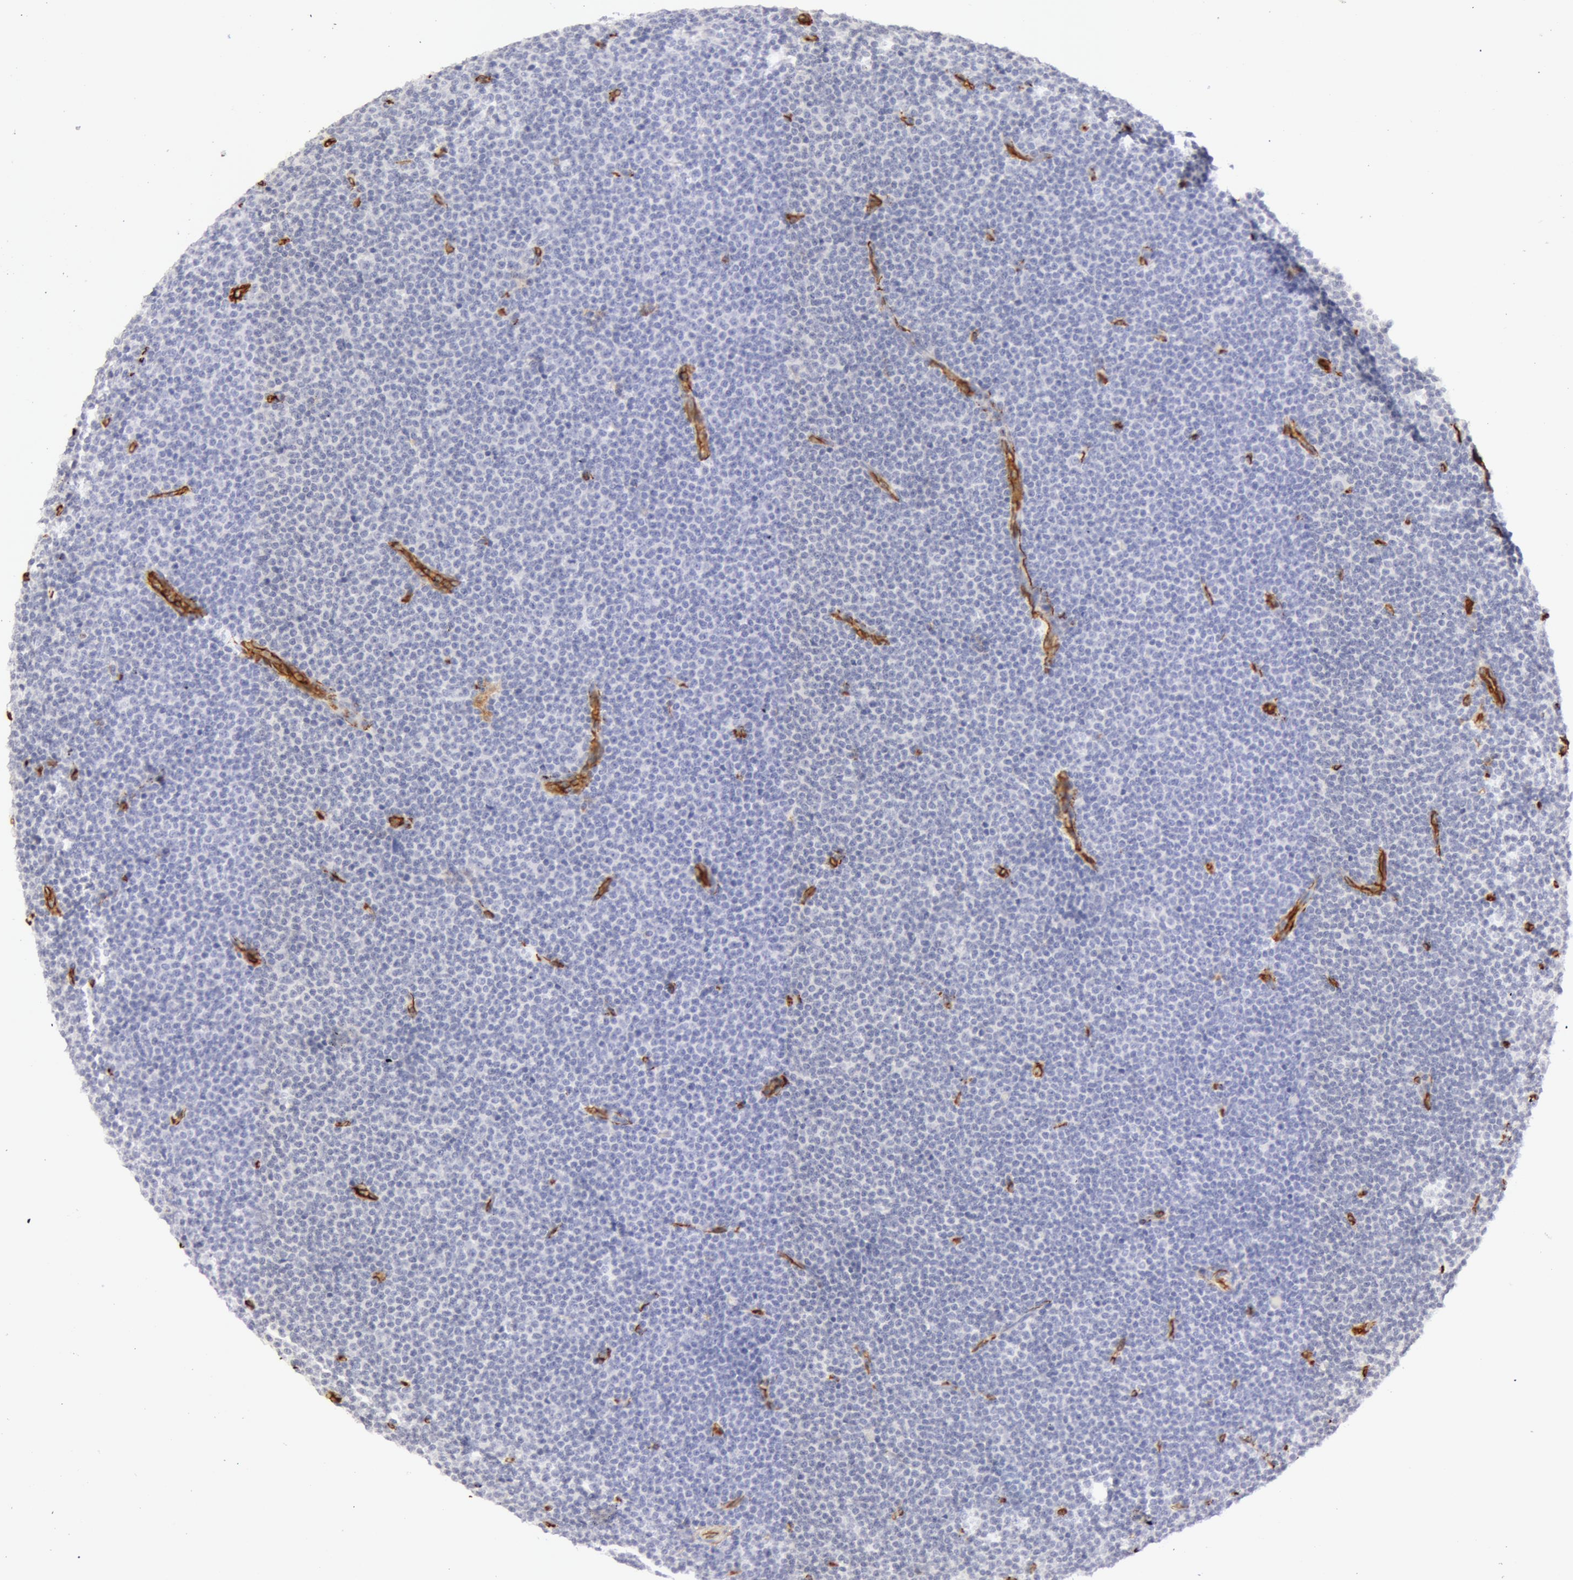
{"staining": {"intensity": "negative", "quantity": "none", "location": "none"}, "tissue": "lymphoma", "cell_type": "Tumor cells", "image_type": "cancer", "snomed": [{"axis": "morphology", "description": "Malignant lymphoma, non-Hodgkin's type, Low grade"}, {"axis": "topography", "description": "Lymph node"}], "caption": "DAB immunohistochemical staining of human malignant lymphoma, non-Hodgkin's type (low-grade) reveals no significant staining in tumor cells.", "gene": "AQP1", "patient": {"sex": "female", "age": 69}}